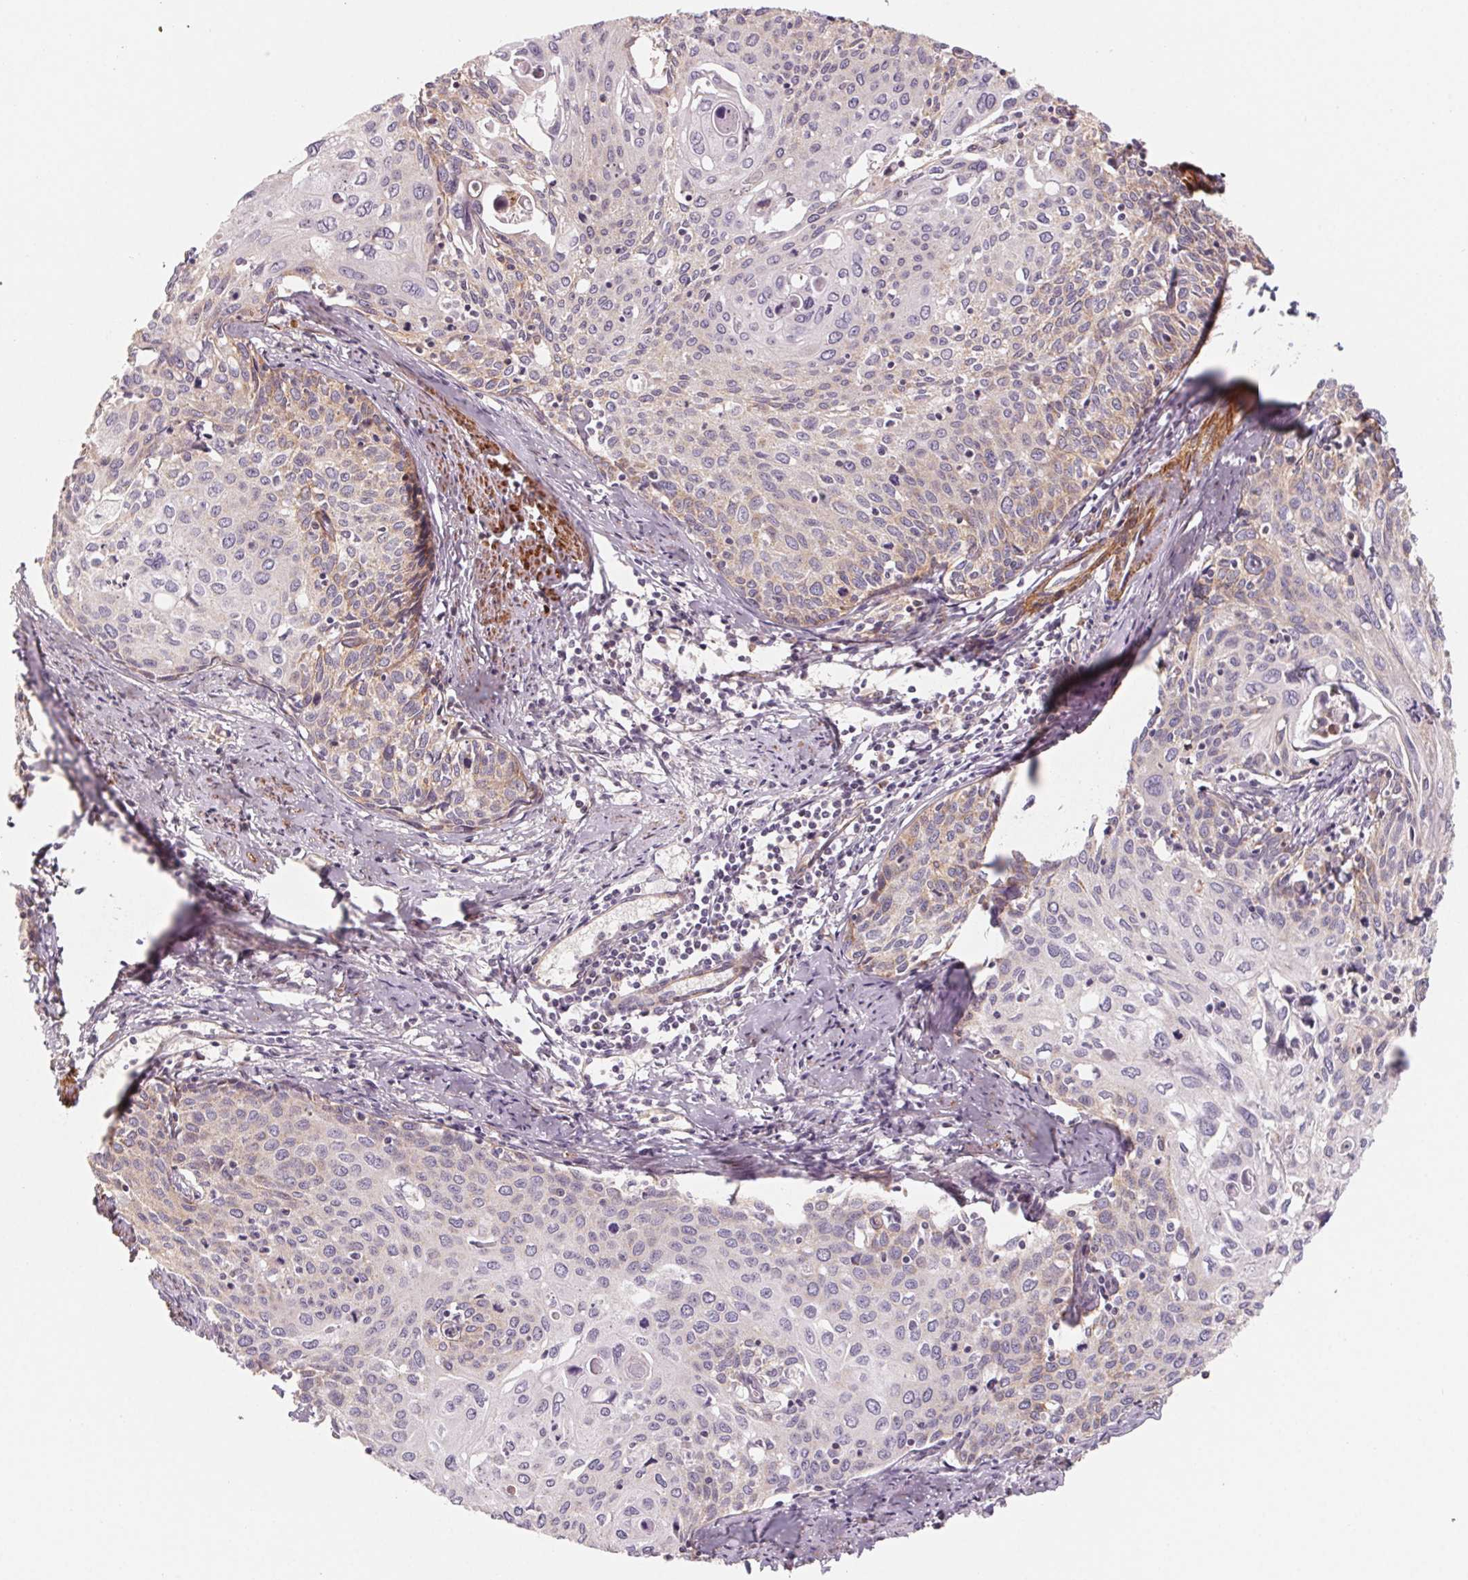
{"staining": {"intensity": "weak", "quantity": "25%-75%", "location": "cytoplasmic/membranous"}, "tissue": "cervical cancer", "cell_type": "Tumor cells", "image_type": "cancer", "snomed": [{"axis": "morphology", "description": "Squamous cell carcinoma, NOS"}, {"axis": "topography", "description": "Cervix"}], "caption": "Tumor cells show weak cytoplasmic/membranous staining in approximately 25%-75% of cells in squamous cell carcinoma (cervical).", "gene": "CCDC112", "patient": {"sex": "female", "age": 62}}